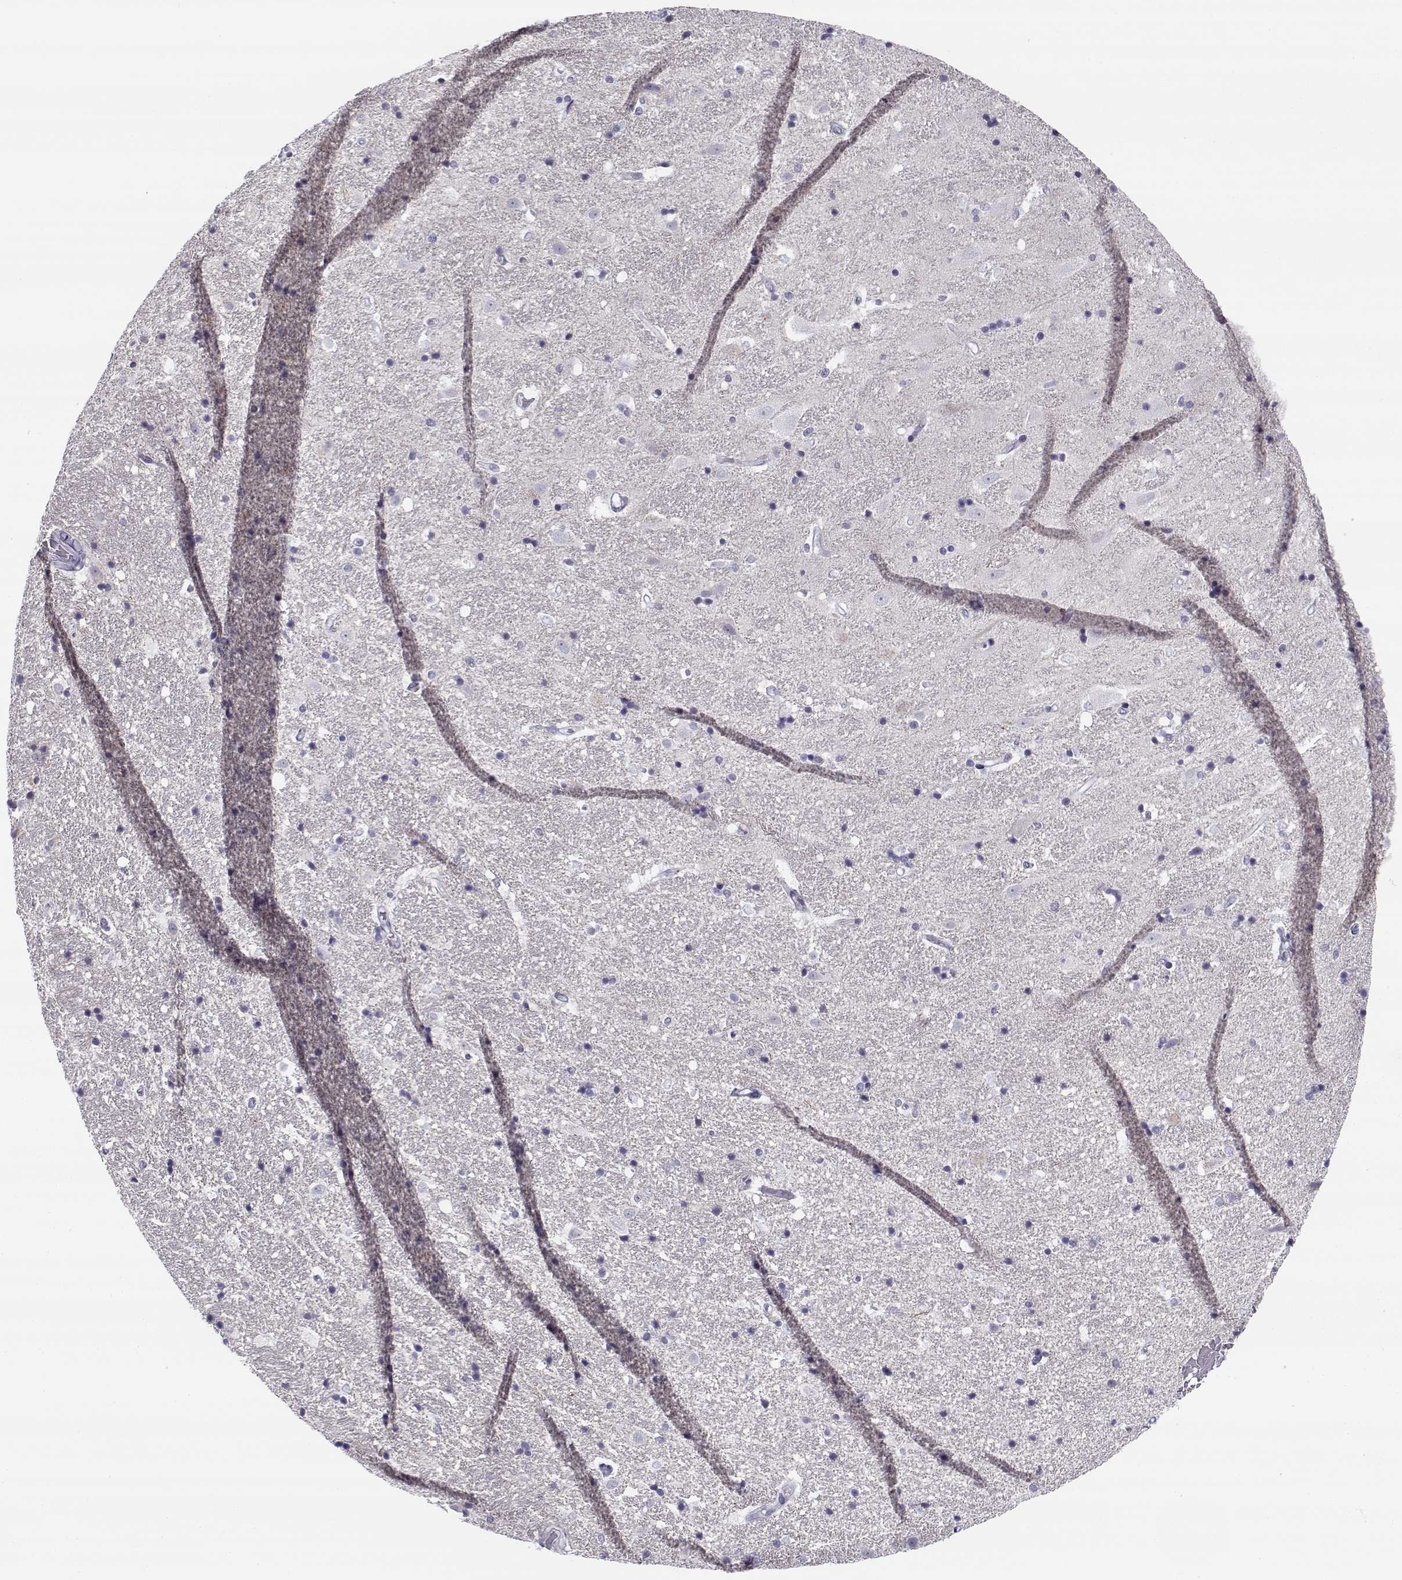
{"staining": {"intensity": "negative", "quantity": "none", "location": "none"}, "tissue": "hippocampus", "cell_type": "Glial cells", "image_type": "normal", "snomed": [{"axis": "morphology", "description": "Normal tissue, NOS"}, {"axis": "topography", "description": "Hippocampus"}], "caption": "Hippocampus stained for a protein using immunohistochemistry (IHC) displays no staining glial cells.", "gene": "CREB3L3", "patient": {"sex": "male", "age": 49}}